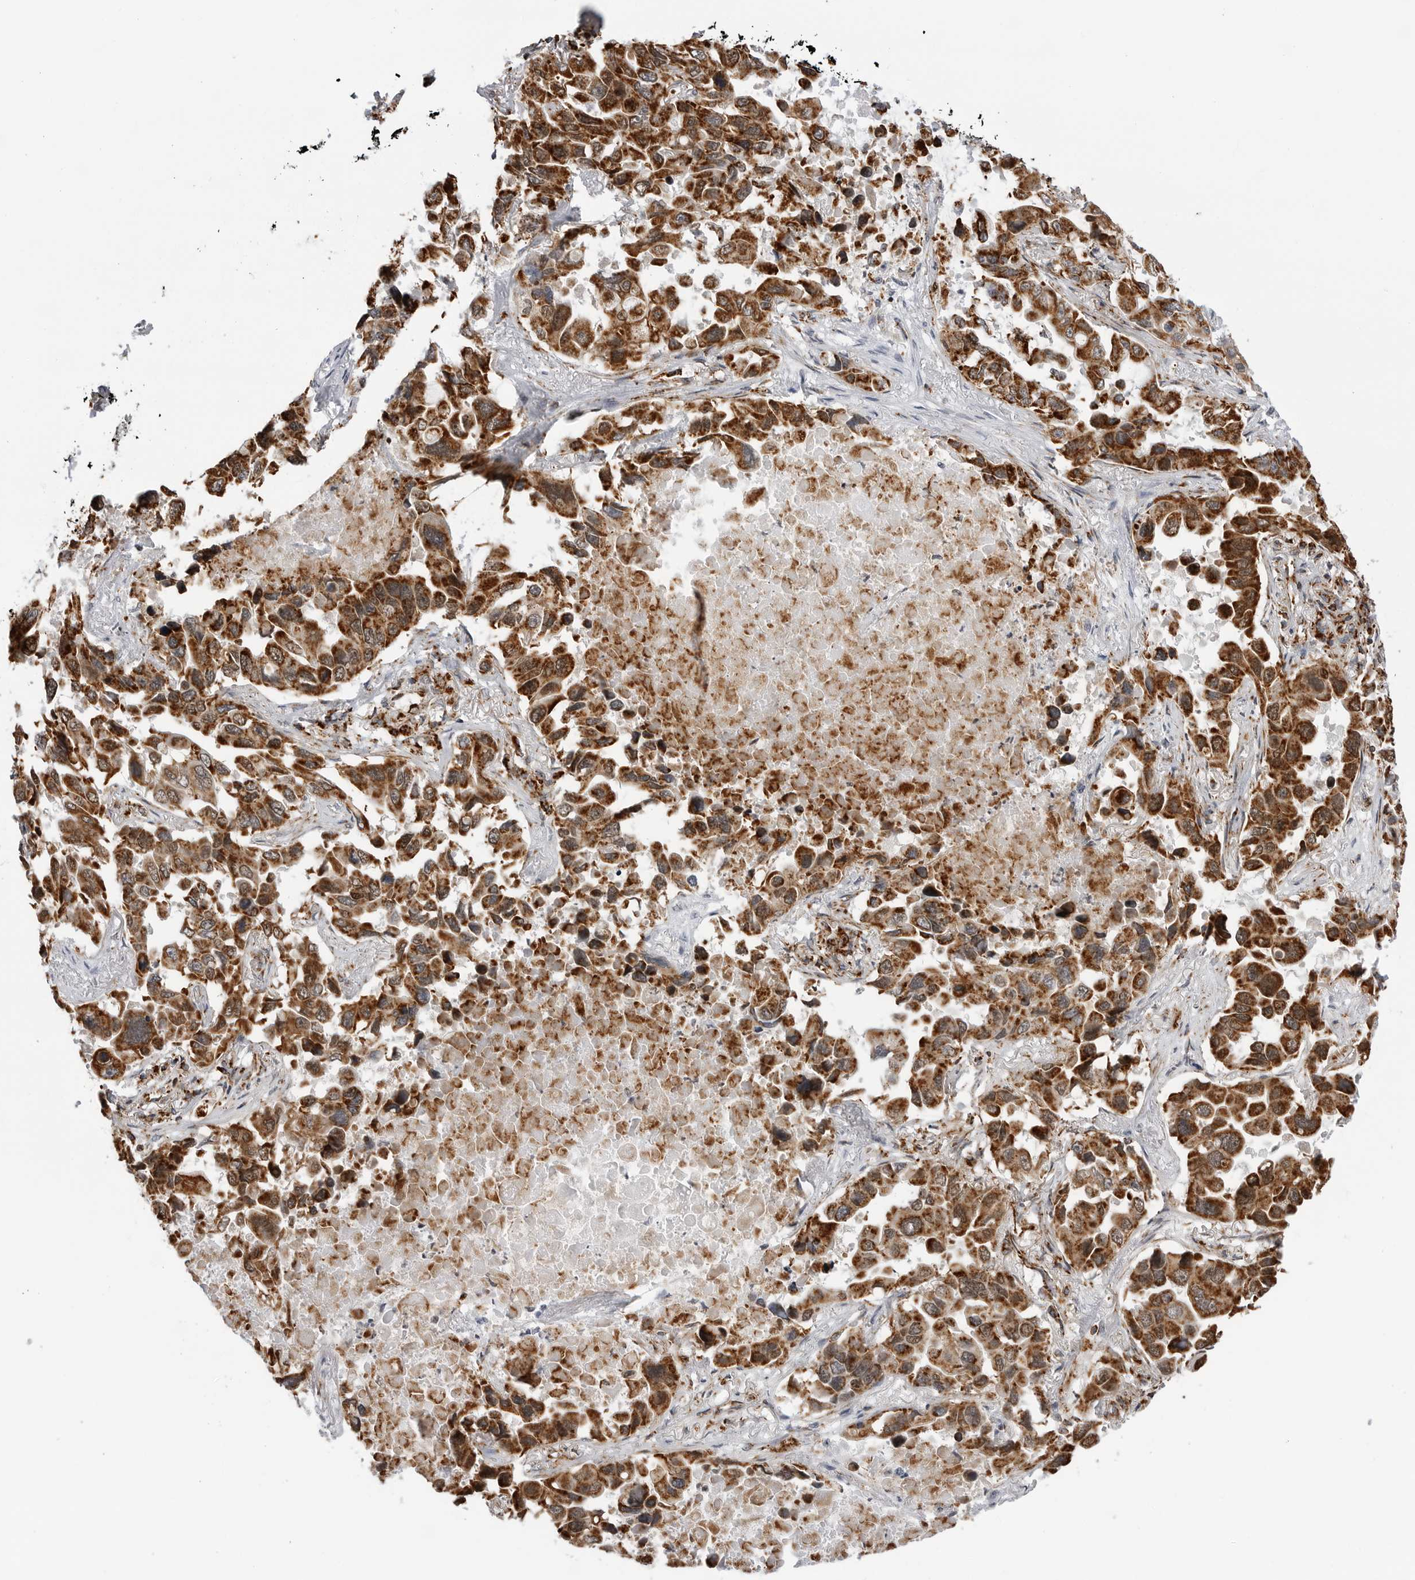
{"staining": {"intensity": "strong", "quantity": ">75%", "location": "cytoplasmic/membranous"}, "tissue": "lung cancer", "cell_type": "Tumor cells", "image_type": "cancer", "snomed": [{"axis": "morphology", "description": "Adenocarcinoma, NOS"}, {"axis": "topography", "description": "Lung"}], "caption": "IHC (DAB (3,3'-diaminobenzidine)) staining of lung cancer (adenocarcinoma) shows strong cytoplasmic/membranous protein expression in about >75% of tumor cells.", "gene": "COX5A", "patient": {"sex": "male", "age": 64}}